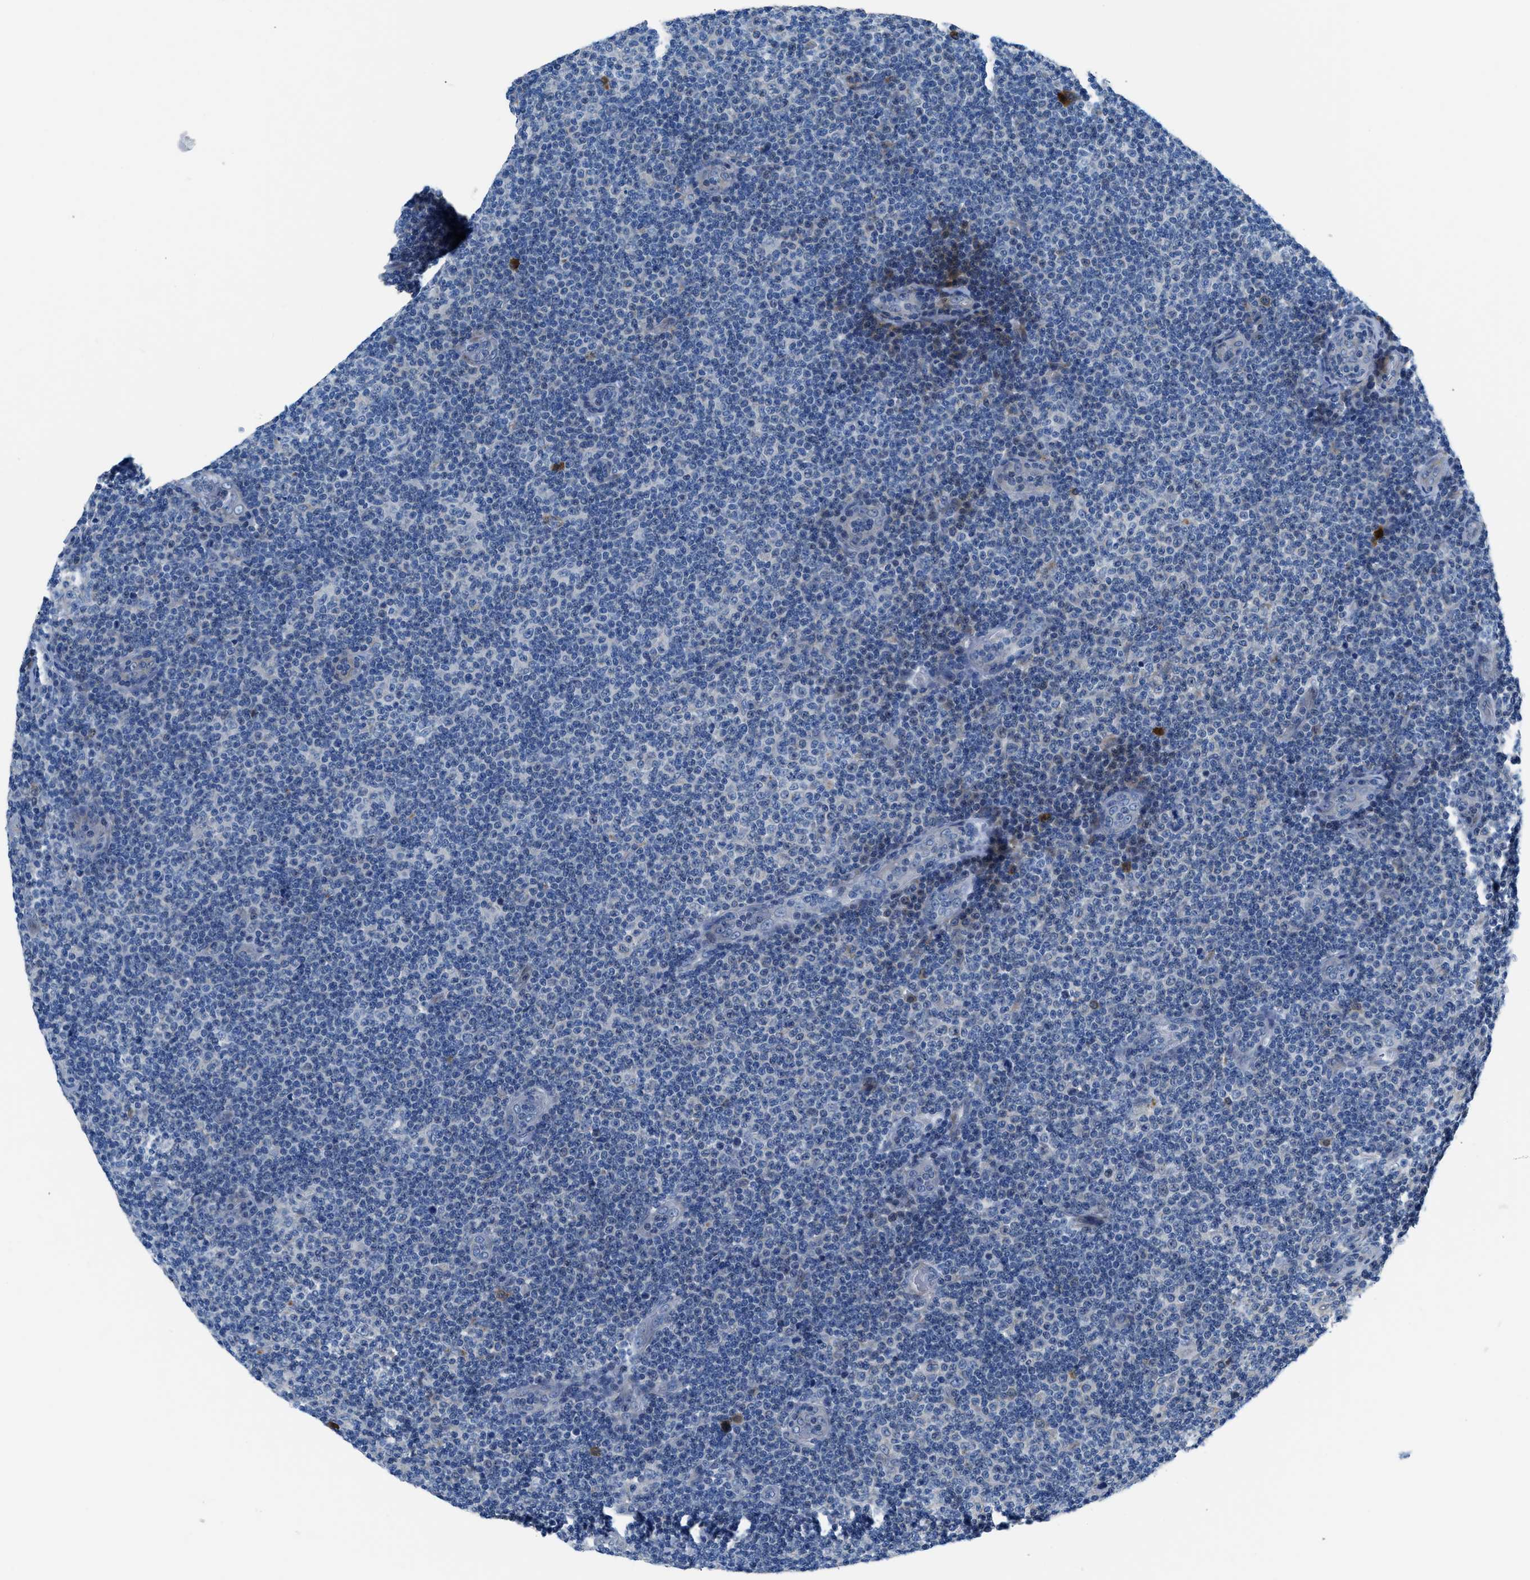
{"staining": {"intensity": "negative", "quantity": "none", "location": "none"}, "tissue": "lymphoma", "cell_type": "Tumor cells", "image_type": "cancer", "snomed": [{"axis": "morphology", "description": "Malignant lymphoma, non-Hodgkin's type, Low grade"}, {"axis": "topography", "description": "Lymph node"}], "caption": "IHC image of neoplastic tissue: lymphoma stained with DAB exhibits no significant protein expression in tumor cells.", "gene": "UAP1", "patient": {"sex": "male", "age": 83}}